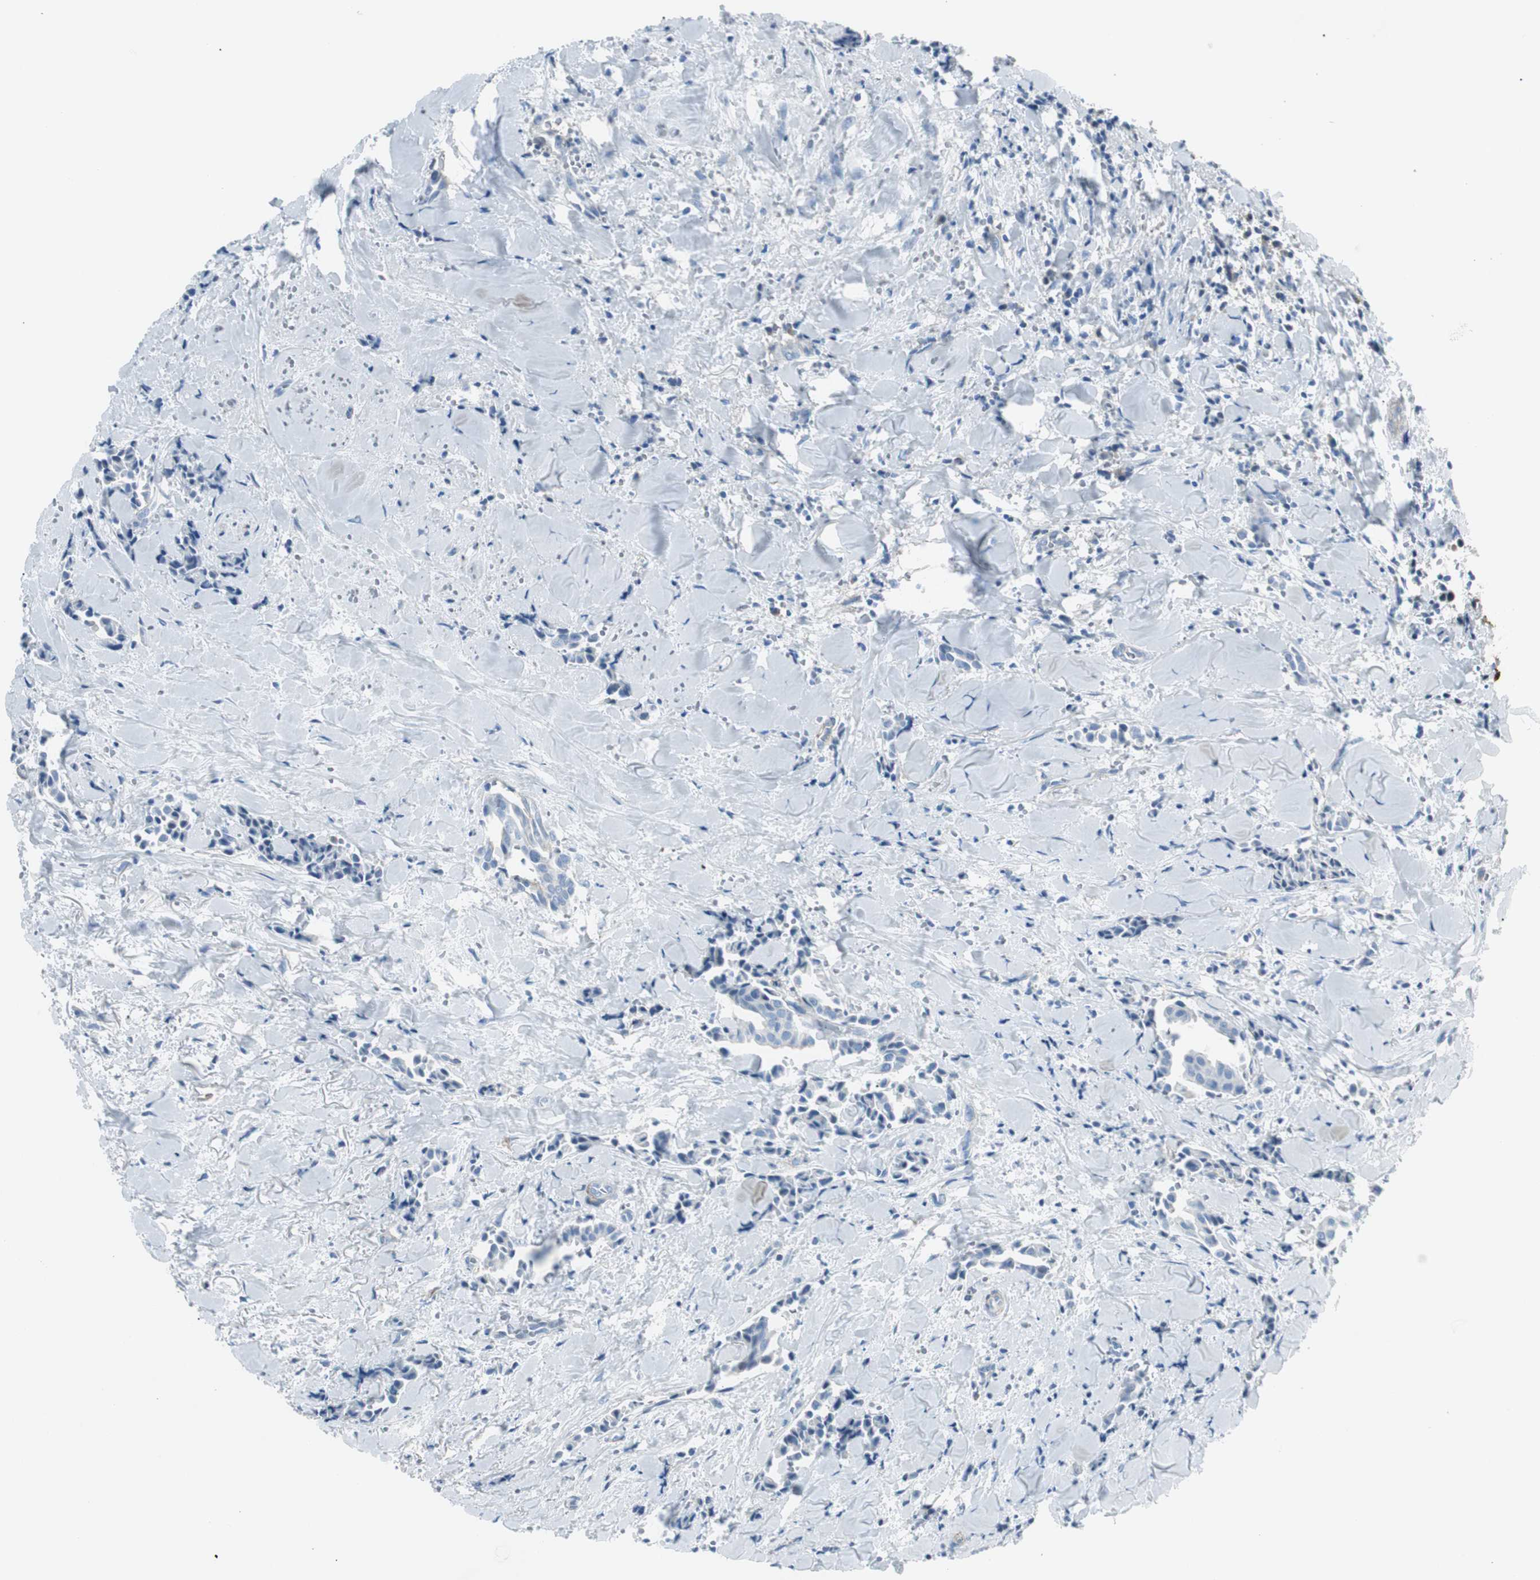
{"staining": {"intensity": "negative", "quantity": "none", "location": "none"}, "tissue": "head and neck cancer", "cell_type": "Tumor cells", "image_type": "cancer", "snomed": [{"axis": "morphology", "description": "Adenocarcinoma, NOS"}, {"axis": "topography", "description": "Salivary gland"}, {"axis": "topography", "description": "Head-Neck"}], "caption": "Tumor cells are negative for brown protein staining in head and neck adenocarcinoma. The staining is performed using DAB (3,3'-diaminobenzidine) brown chromogen with nuclei counter-stained in using hematoxylin.", "gene": "CACNA2D1", "patient": {"sex": "female", "age": 59}}